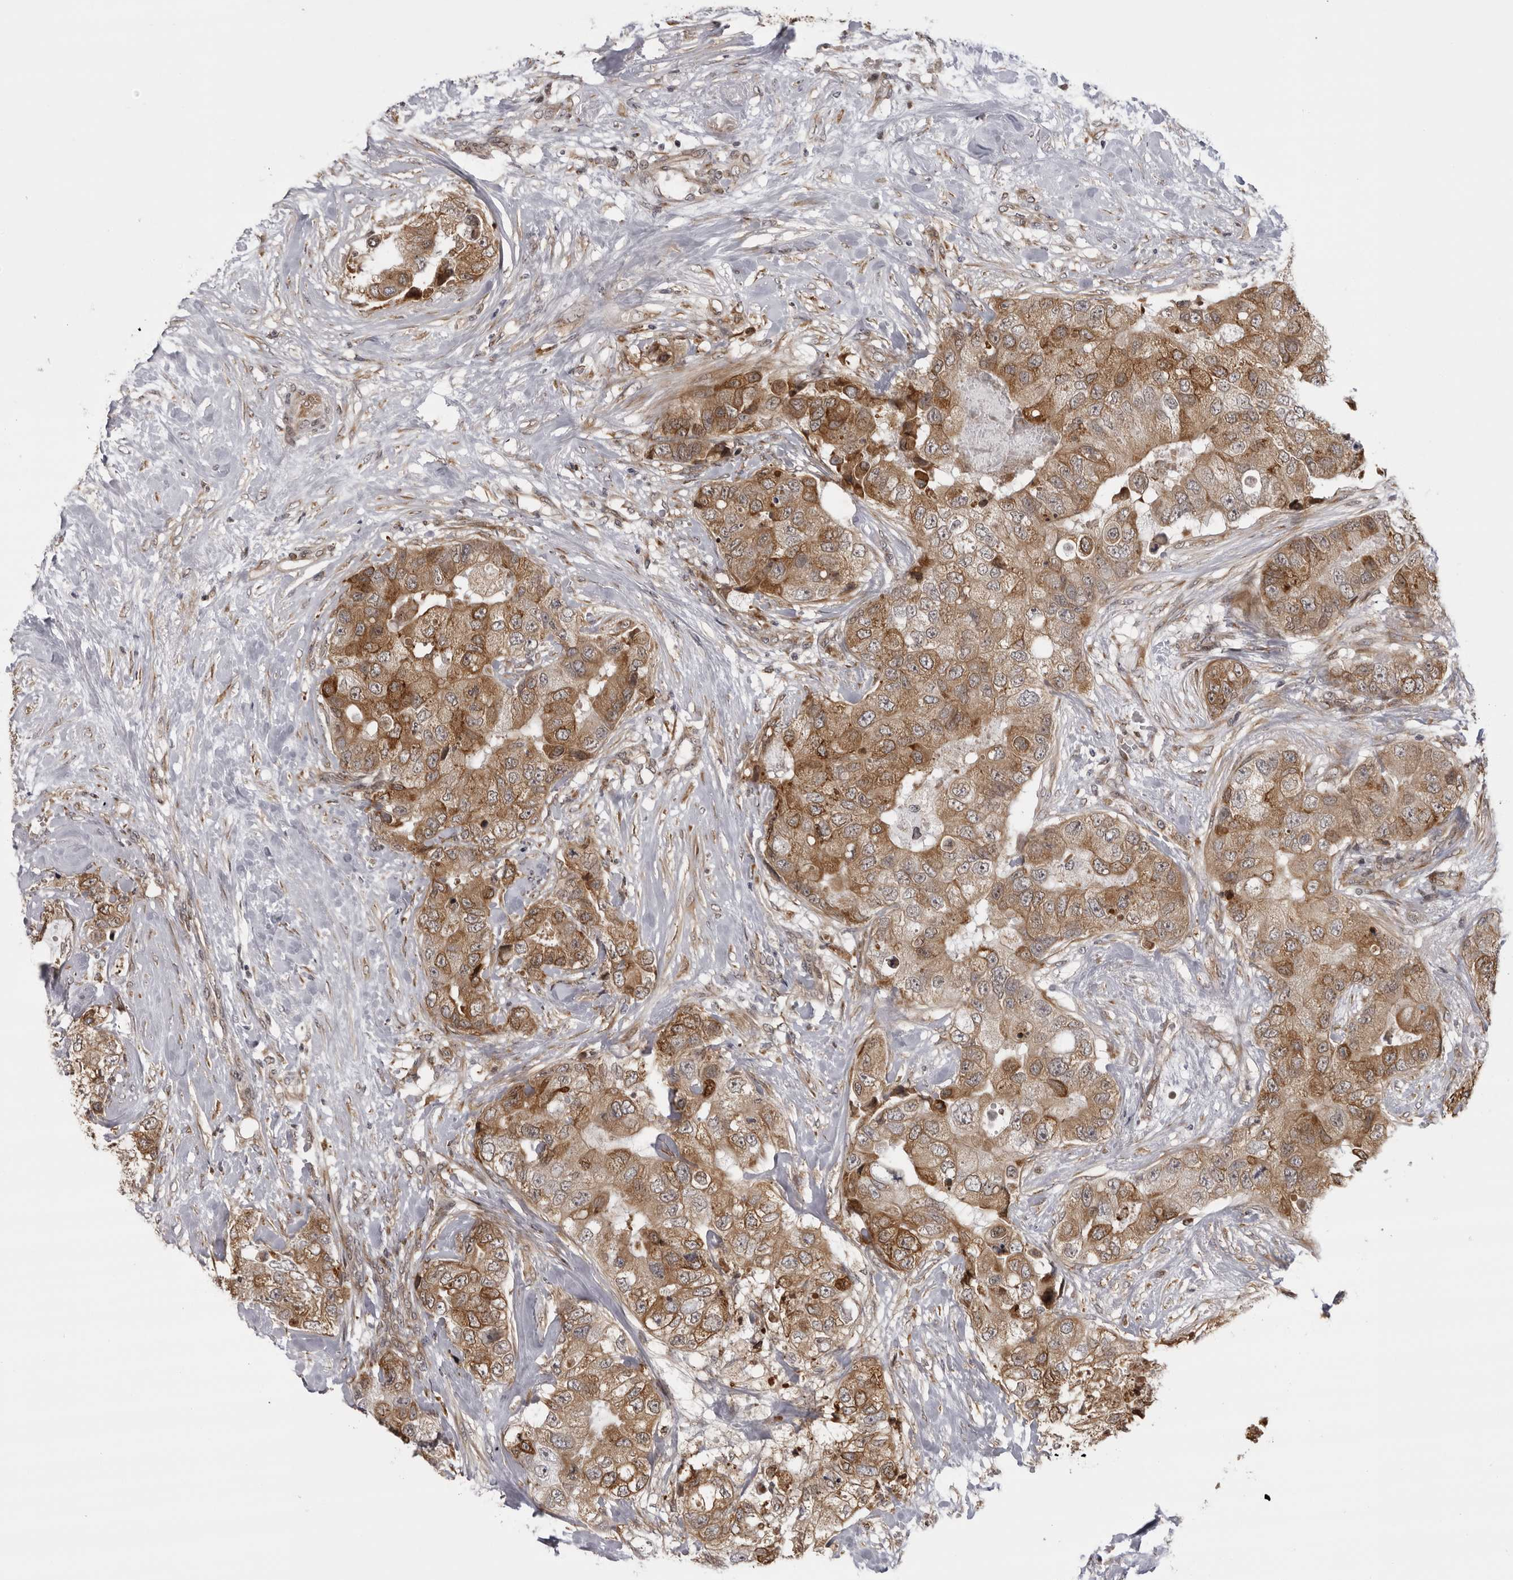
{"staining": {"intensity": "moderate", "quantity": ">75%", "location": "cytoplasmic/membranous"}, "tissue": "breast cancer", "cell_type": "Tumor cells", "image_type": "cancer", "snomed": [{"axis": "morphology", "description": "Duct carcinoma"}, {"axis": "topography", "description": "Breast"}], "caption": "Breast invasive ductal carcinoma stained with a brown dye reveals moderate cytoplasmic/membranous positive expression in approximately >75% of tumor cells.", "gene": "DNAH14", "patient": {"sex": "female", "age": 62}}